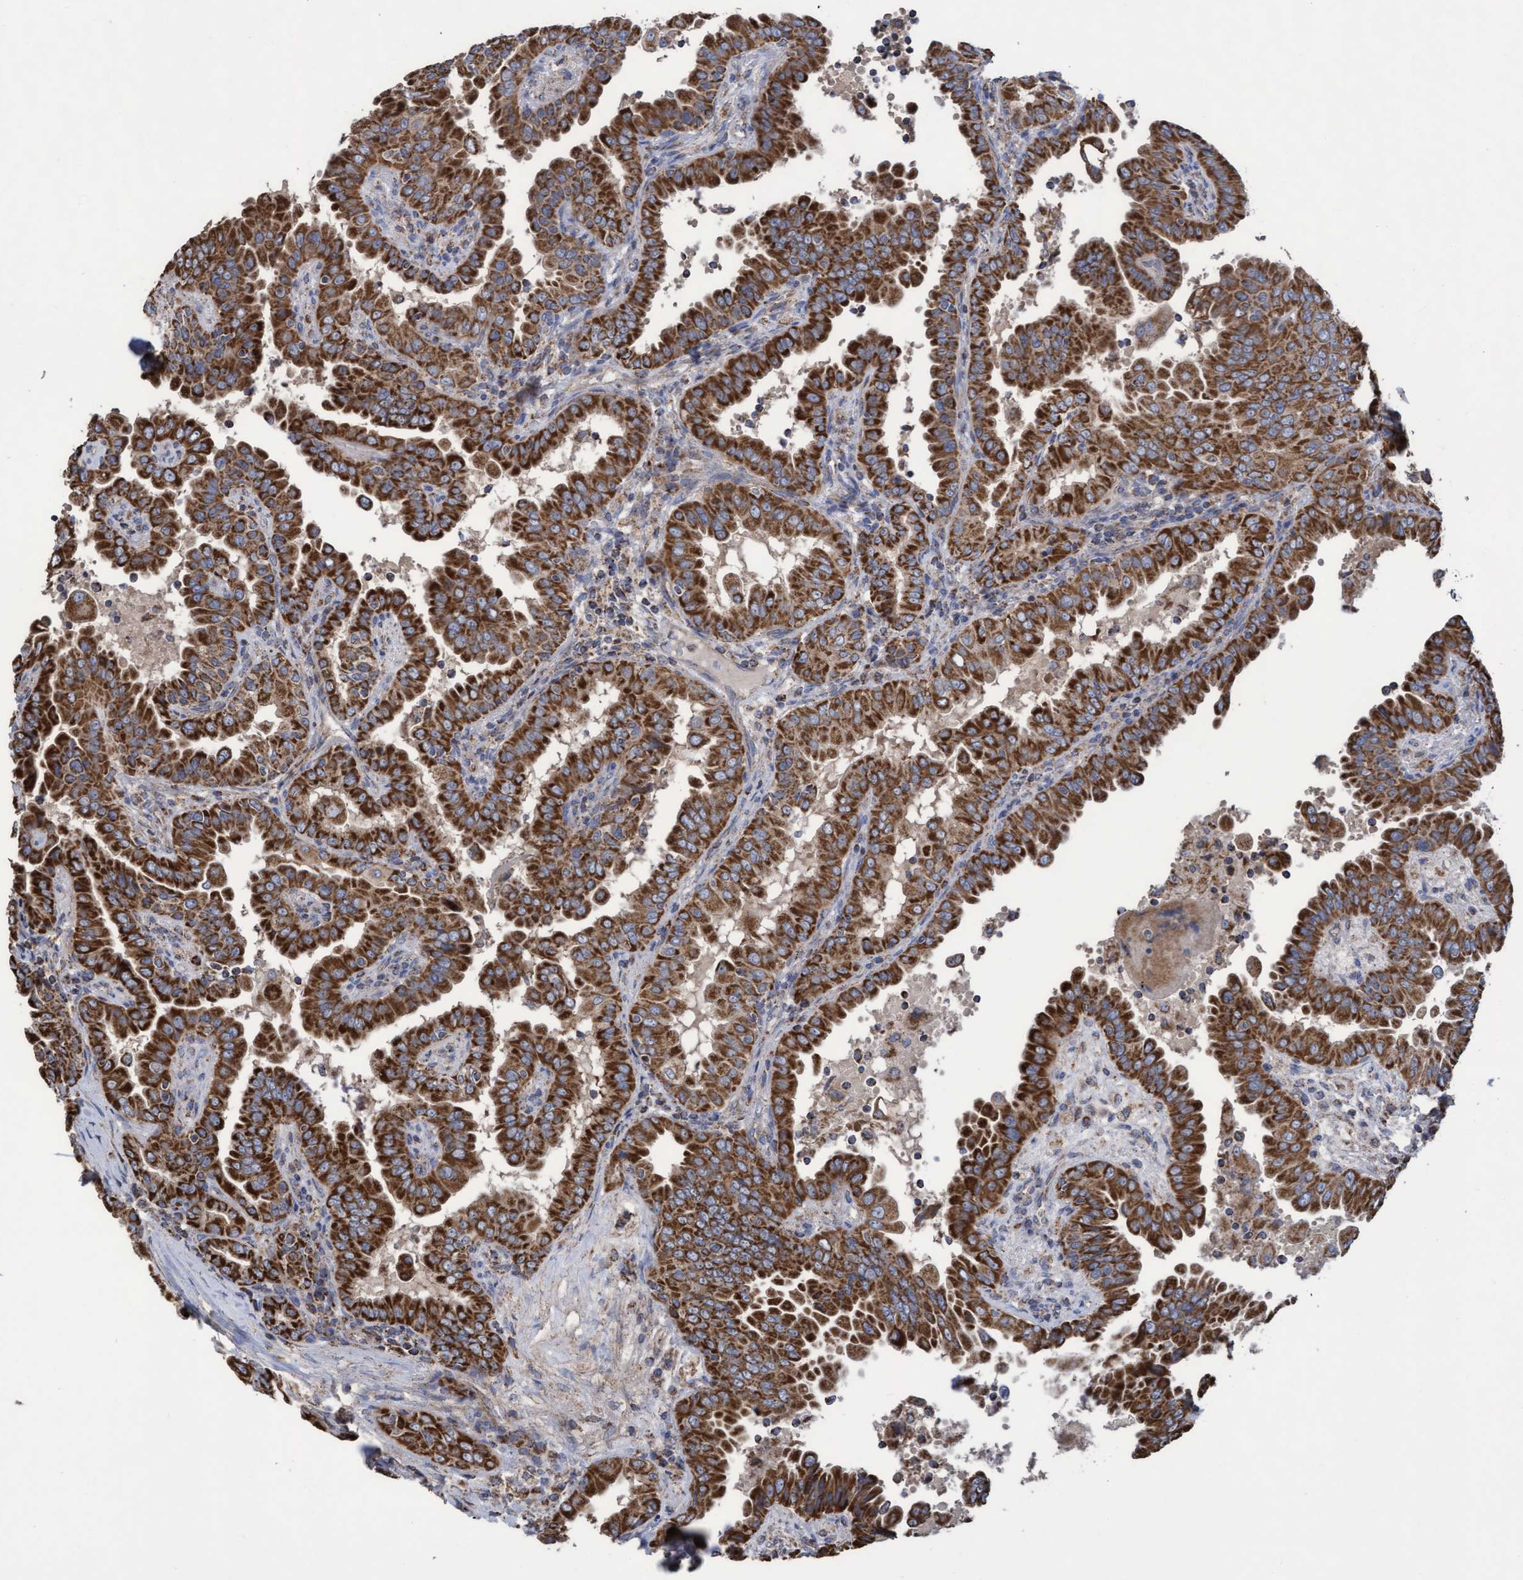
{"staining": {"intensity": "strong", "quantity": ">75%", "location": "cytoplasmic/membranous"}, "tissue": "thyroid cancer", "cell_type": "Tumor cells", "image_type": "cancer", "snomed": [{"axis": "morphology", "description": "Papillary adenocarcinoma, NOS"}, {"axis": "topography", "description": "Thyroid gland"}], "caption": "An immunohistochemistry (IHC) image of tumor tissue is shown. Protein staining in brown highlights strong cytoplasmic/membranous positivity in thyroid cancer (papillary adenocarcinoma) within tumor cells. Immunohistochemistry (ihc) stains the protein in brown and the nuclei are stained blue.", "gene": "COBL", "patient": {"sex": "male", "age": 33}}